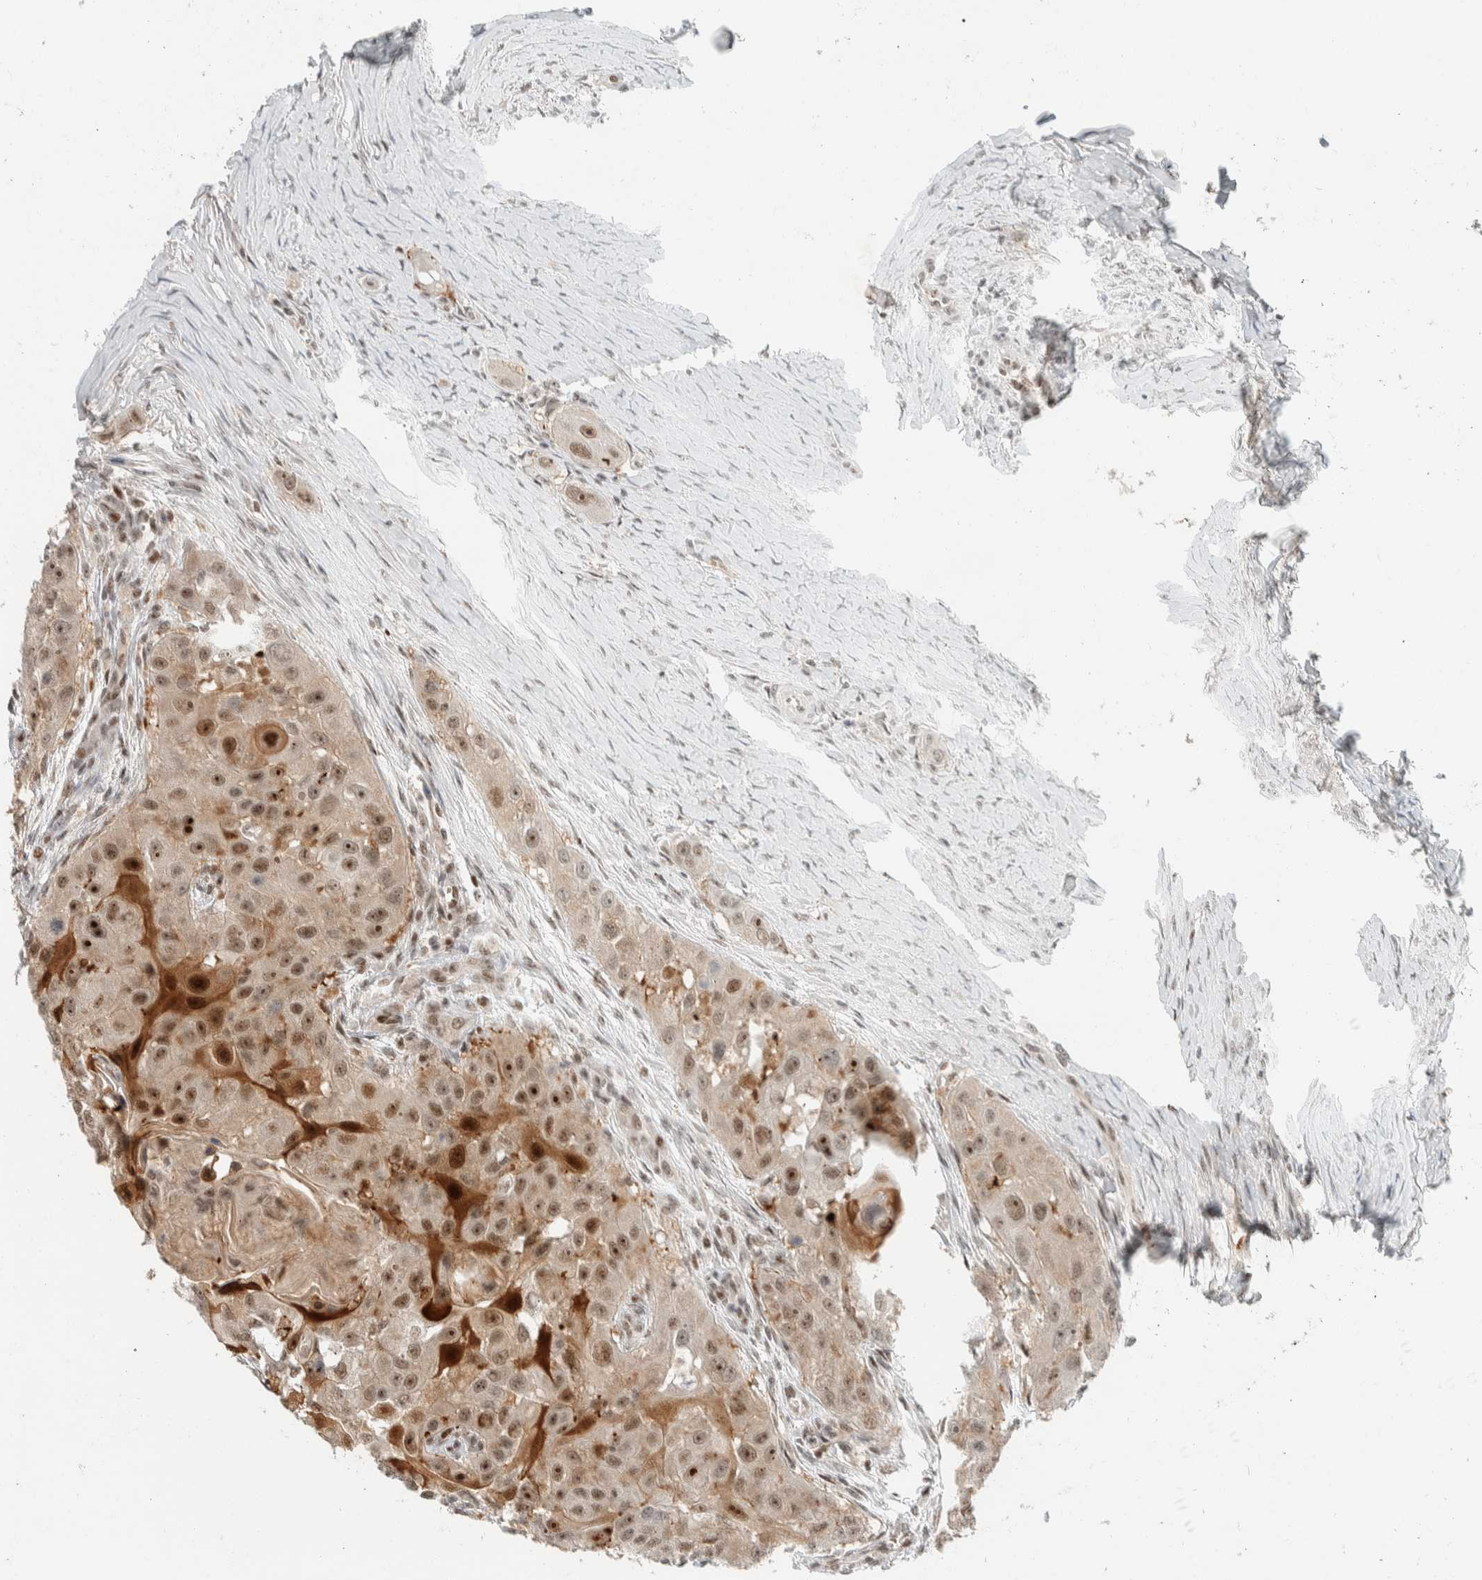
{"staining": {"intensity": "strong", "quantity": ">75%", "location": "nuclear"}, "tissue": "head and neck cancer", "cell_type": "Tumor cells", "image_type": "cancer", "snomed": [{"axis": "morphology", "description": "Normal tissue, NOS"}, {"axis": "morphology", "description": "Squamous cell carcinoma, NOS"}, {"axis": "topography", "description": "Skeletal muscle"}, {"axis": "topography", "description": "Head-Neck"}], "caption": "A high-resolution photomicrograph shows immunohistochemistry (IHC) staining of head and neck cancer, which demonstrates strong nuclear positivity in about >75% of tumor cells.", "gene": "ZBTB2", "patient": {"sex": "male", "age": 51}}